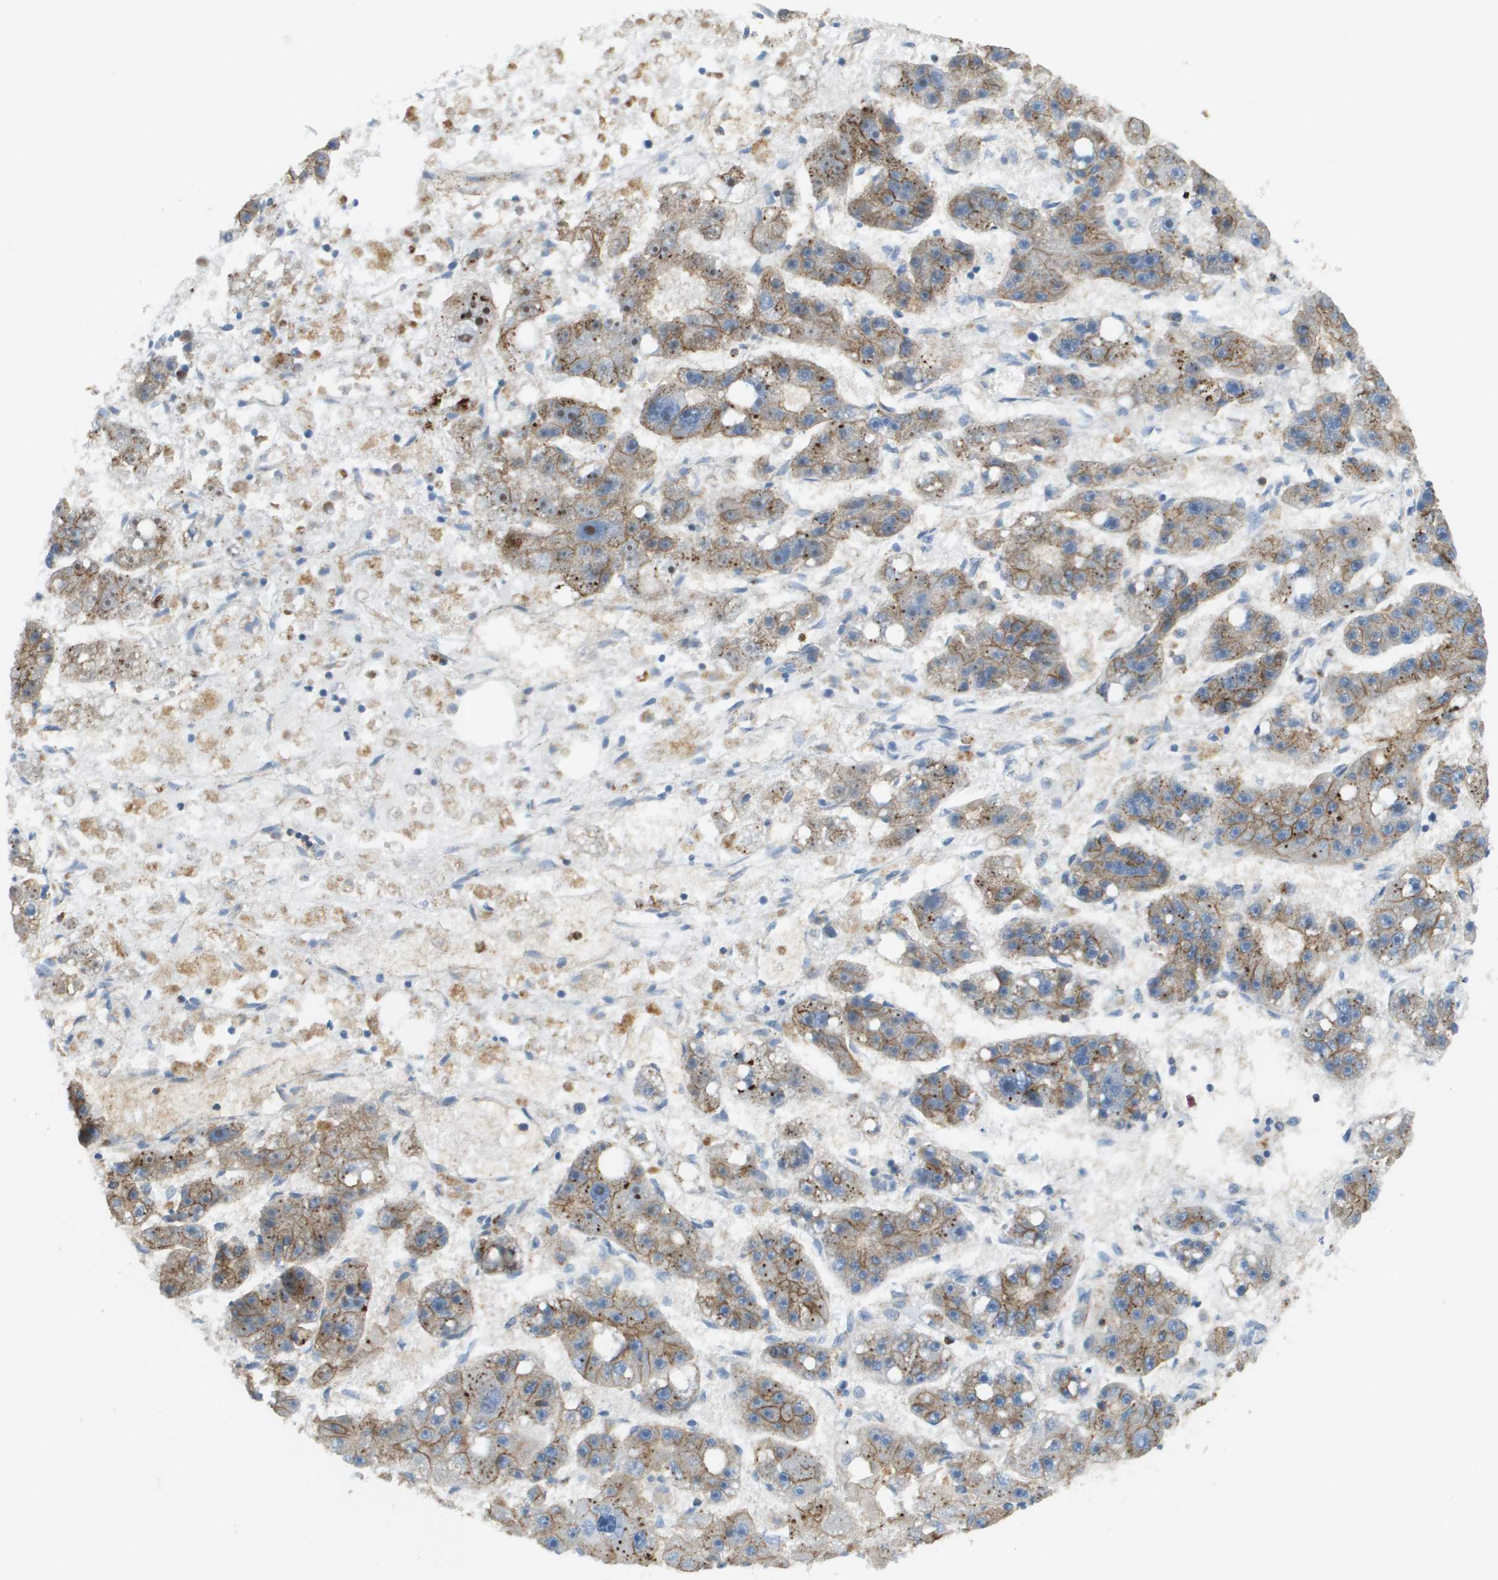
{"staining": {"intensity": "moderate", "quantity": ">75%", "location": "cytoplasmic/membranous"}, "tissue": "liver cancer", "cell_type": "Tumor cells", "image_type": "cancer", "snomed": [{"axis": "morphology", "description": "Carcinoma, Hepatocellular, NOS"}, {"axis": "topography", "description": "Liver"}], "caption": "This is an image of immunohistochemistry staining of liver hepatocellular carcinoma, which shows moderate staining in the cytoplasmic/membranous of tumor cells.", "gene": "MYH11", "patient": {"sex": "female", "age": 61}}